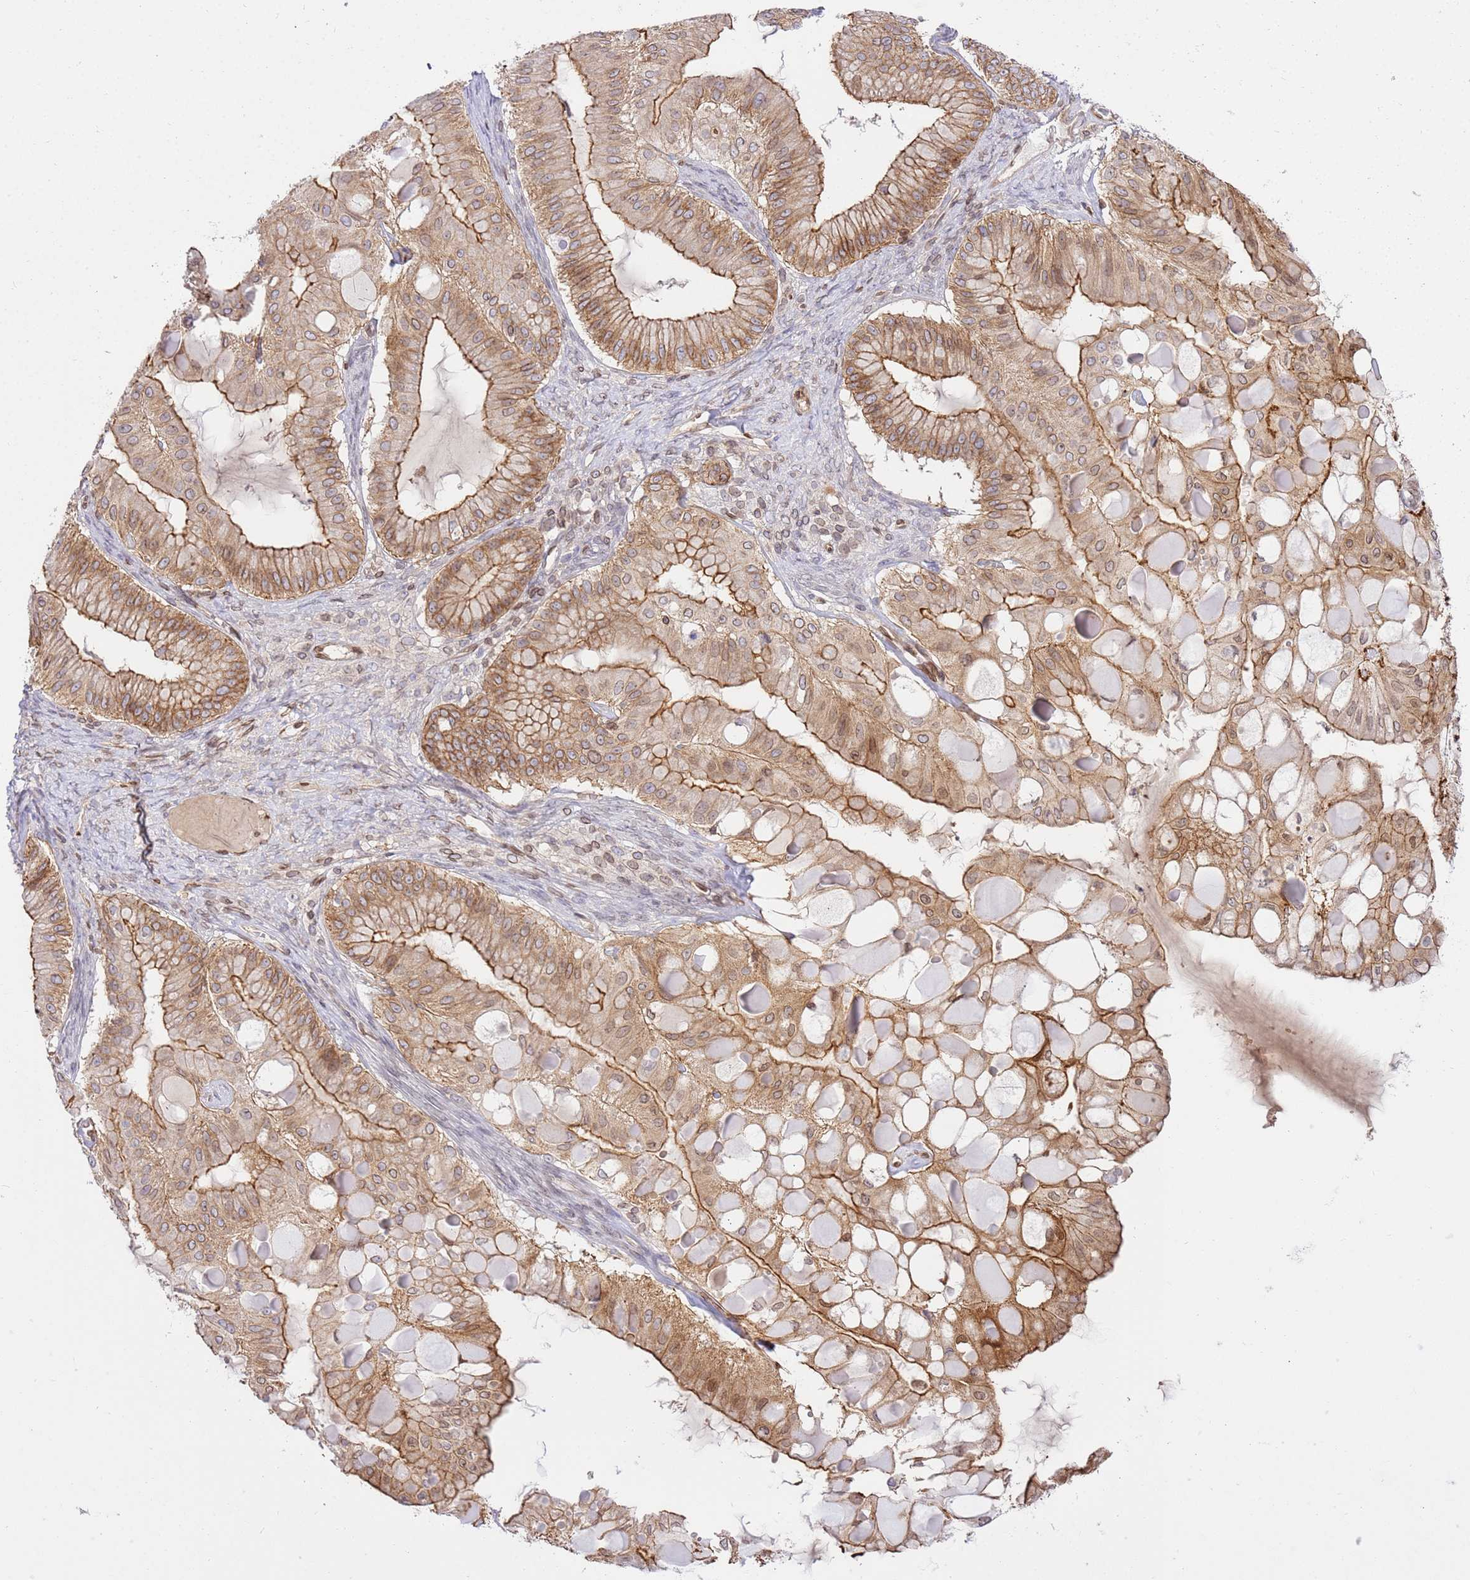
{"staining": {"intensity": "moderate", "quantity": ">75%", "location": "cytoplasmic/membranous,nuclear"}, "tissue": "ovarian cancer", "cell_type": "Tumor cells", "image_type": "cancer", "snomed": [{"axis": "morphology", "description": "Cystadenocarcinoma, mucinous, NOS"}, {"axis": "topography", "description": "Ovary"}], "caption": "DAB immunohistochemical staining of ovarian cancer (mucinous cystadenocarcinoma) demonstrates moderate cytoplasmic/membranous and nuclear protein positivity in about >75% of tumor cells.", "gene": "TRIM37", "patient": {"sex": "female", "age": 61}}